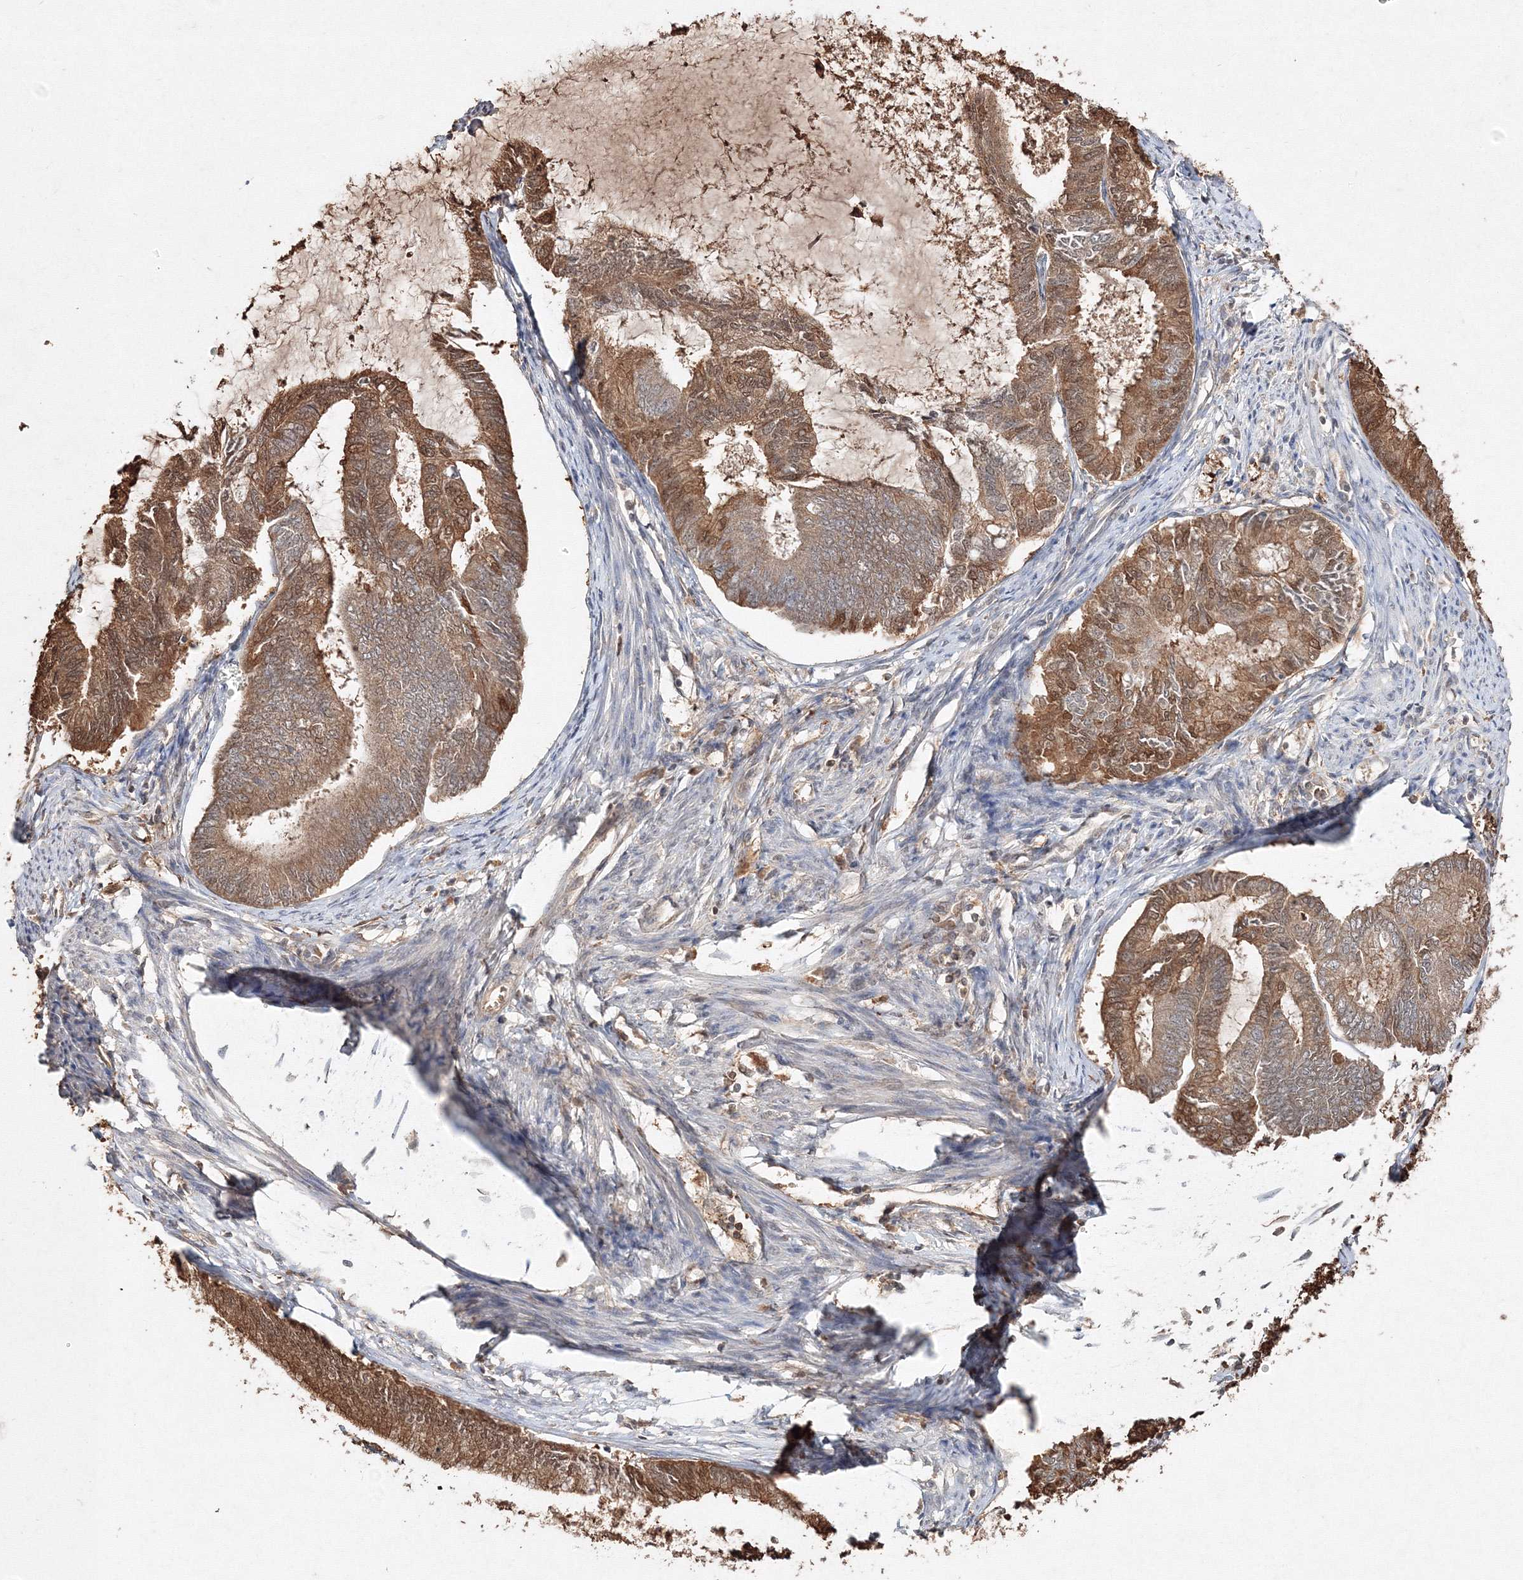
{"staining": {"intensity": "moderate", "quantity": ">75%", "location": "cytoplasmic/membranous,nuclear"}, "tissue": "endometrial cancer", "cell_type": "Tumor cells", "image_type": "cancer", "snomed": [{"axis": "morphology", "description": "Adenocarcinoma, NOS"}, {"axis": "topography", "description": "Endometrium"}], "caption": "Adenocarcinoma (endometrial) stained for a protein demonstrates moderate cytoplasmic/membranous and nuclear positivity in tumor cells.", "gene": "S100A11", "patient": {"sex": "female", "age": 86}}